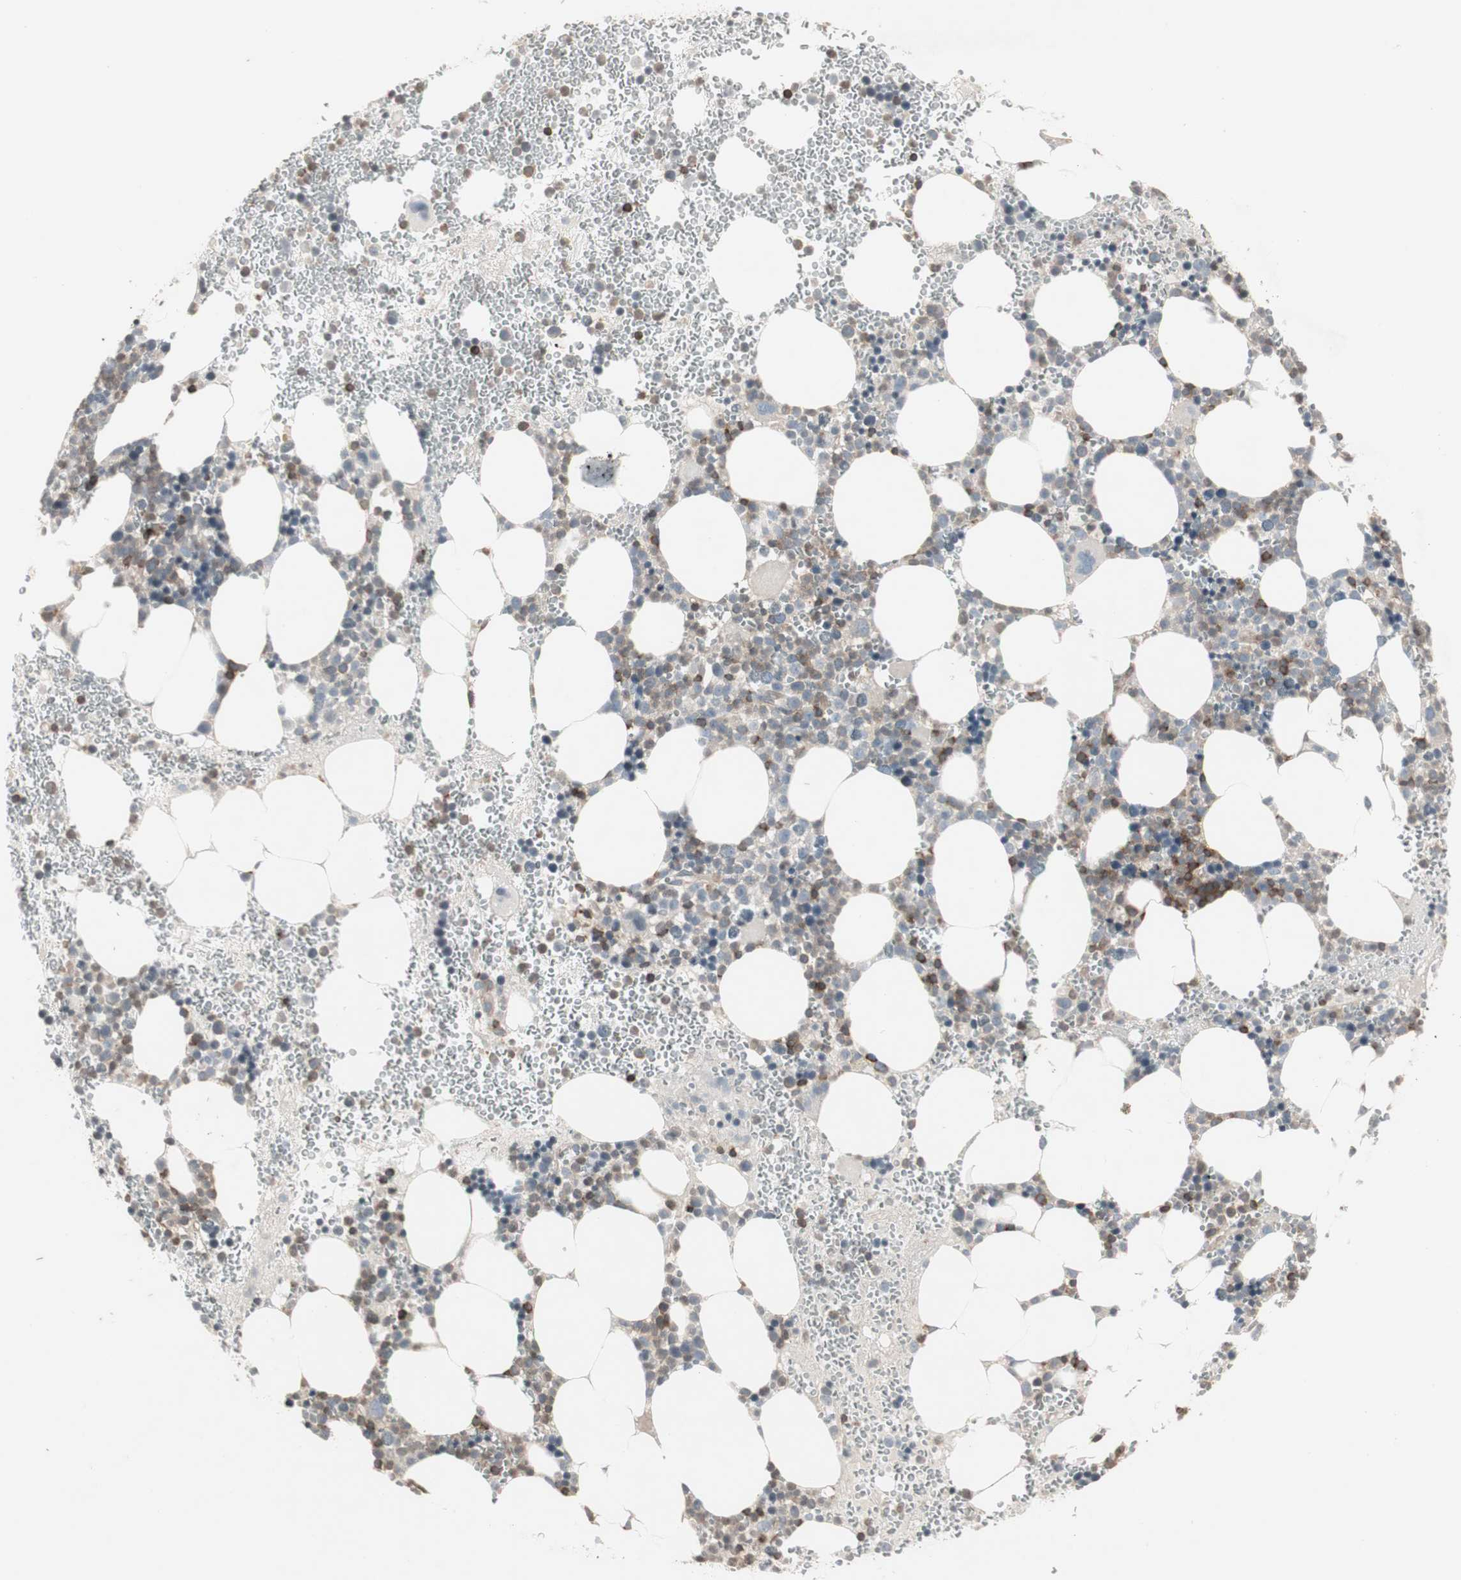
{"staining": {"intensity": "moderate", "quantity": "25%-75%", "location": "cytoplasmic/membranous"}, "tissue": "bone marrow", "cell_type": "Hematopoietic cells", "image_type": "normal", "snomed": [{"axis": "morphology", "description": "Normal tissue, NOS"}, {"axis": "morphology", "description": "Inflammation, NOS"}, {"axis": "topography", "description": "Bone marrow"}], "caption": "Benign bone marrow was stained to show a protein in brown. There is medium levels of moderate cytoplasmic/membranous staining in approximately 25%-75% of hematopoietic cells. The staining is performed using DAB brown chromogen to label protein expression. The nuclei are counter-stained blue using hematoxylin.", "gene": "ARHGEF1", "patient": {"sex": "female", "age": 76}}